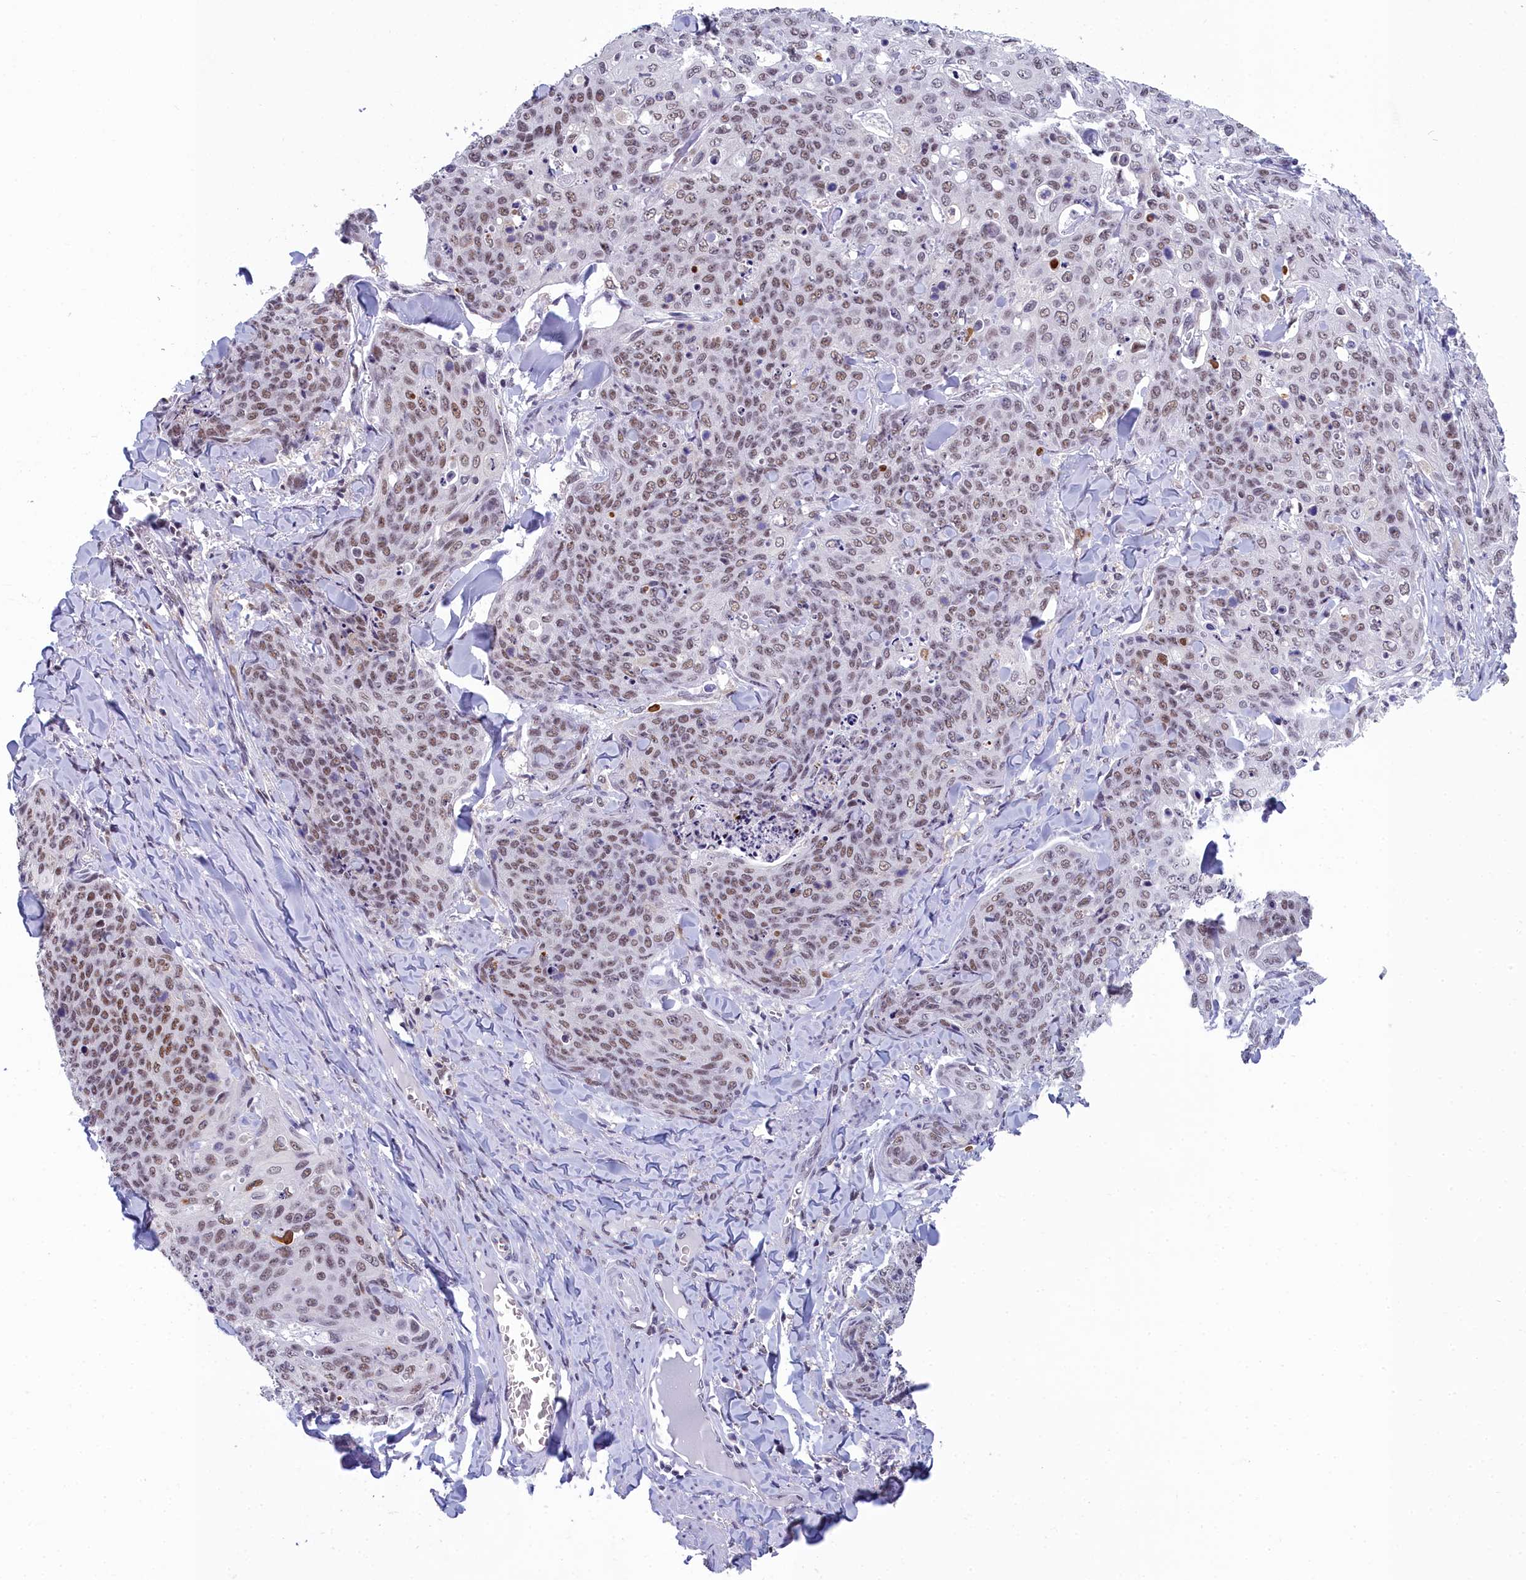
{"staining": {"intensity": "moderate", "quantity": ">75%", "location": "nuclear"}, "tissue": "skin cancer", "cell_type": "Tumor cells", "image_type": "cancer", "snomed": [{"axis": "morphology", "description": "Squamous cell carcinoma, NOS"}, {"axis": "topography", "description": "Skin"}, {"axis": "topography", "description": "Vulva"}], "caption": "IHC micrograph of neoplastic tissue: skin cancer (squamous cell carcinoma) stained using IHC shows medium levels of moderate protein expression localized specifically in the nuclear of tumor cells, appearing as a nuclear brown color.", "gene": "CCDC97", "patient": {"sex": "female", "age": 85}}